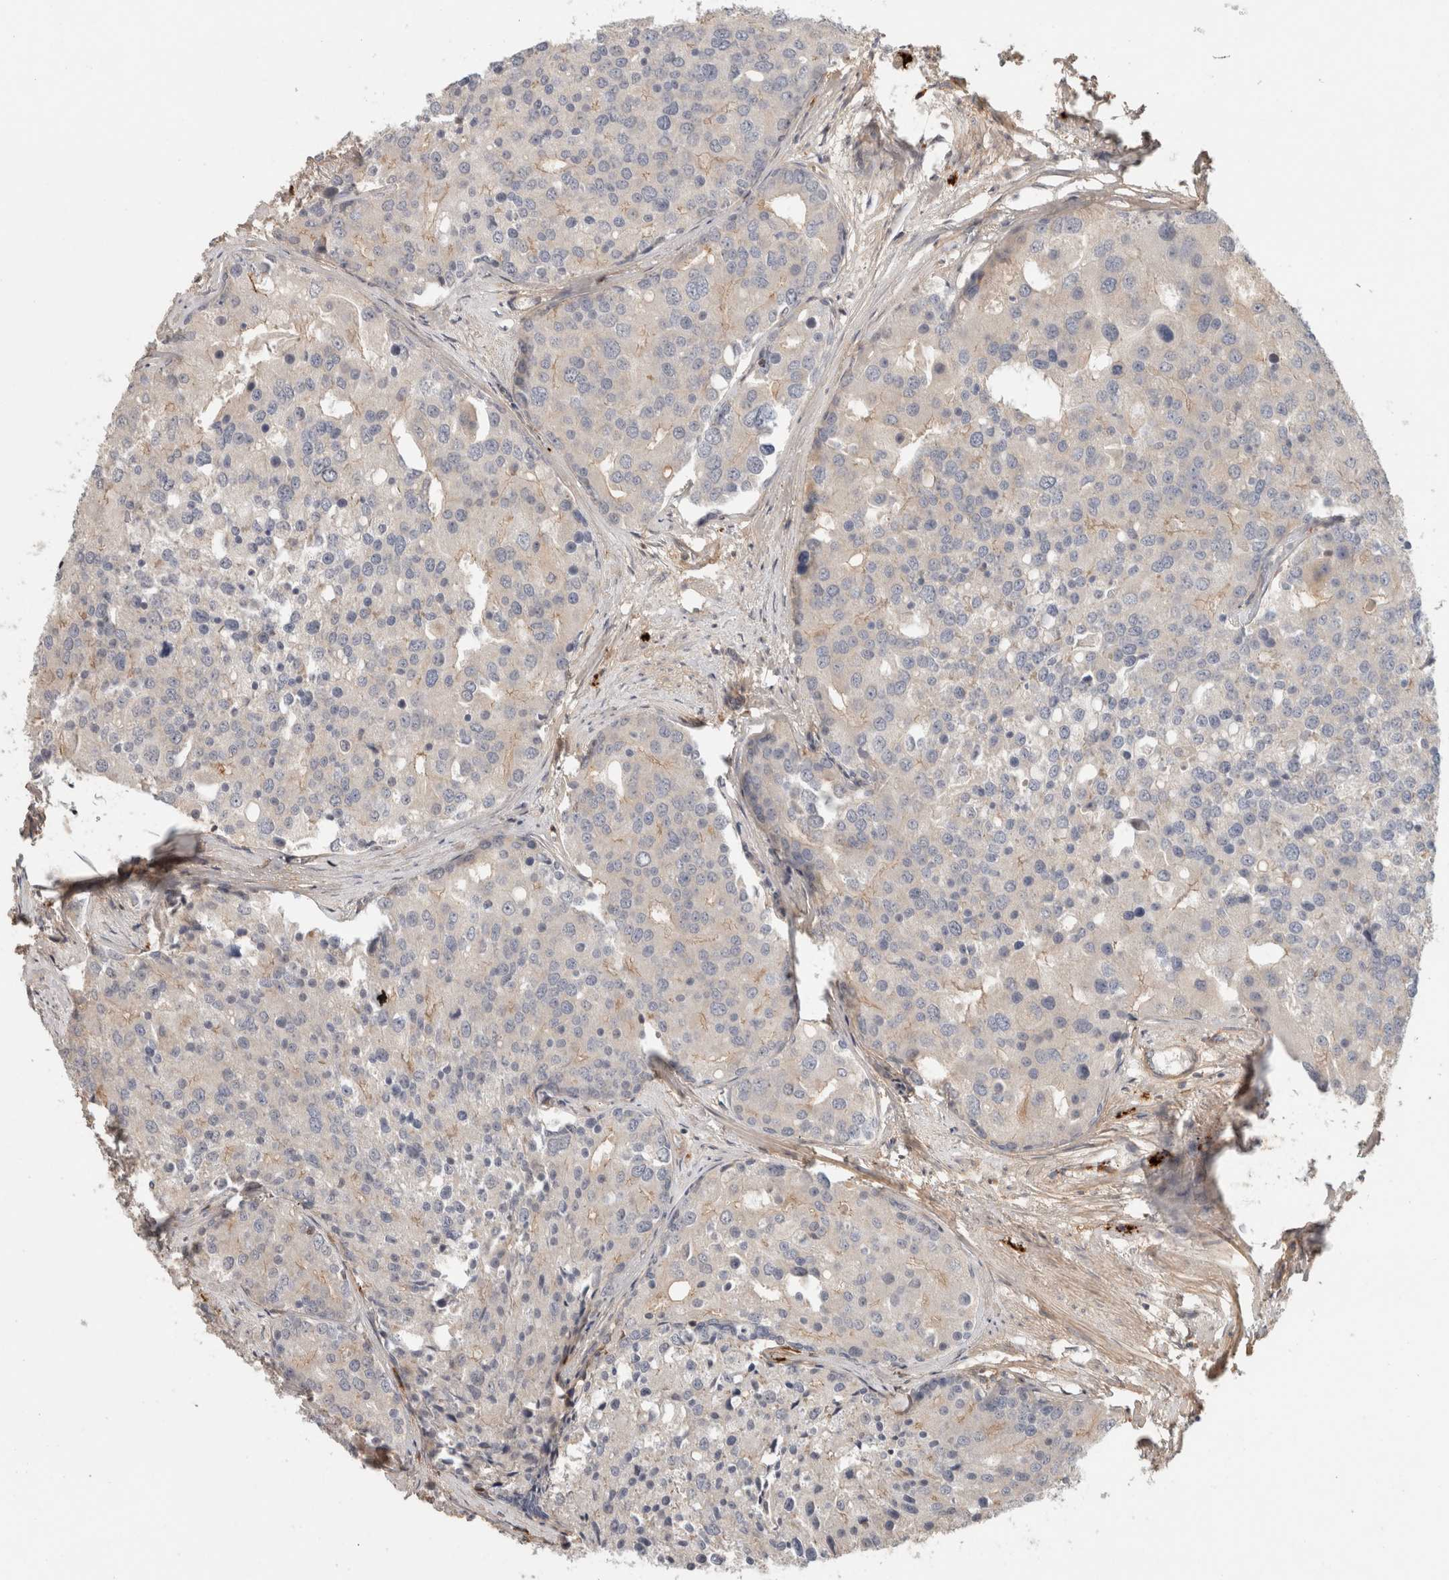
{"staining": {"intensity": "weak", "quantity": "<25%", "location": "cytoplasmic/membranous"}, "tissue": "prostate cancer", "cell_type": "Tumor cells", "image_type": "cancer", "snomed": [{"axis": "morphology", "description": "Adenocarcinoma, High grade"}, {"axis": "topography", "description": "Prostate"}], "caption": "IHC photomicrograph of neoplastic tissue: human prostate high-grade adenocarcinoma stained with DAB exhibits no significant protein positivity in tumor cells.", "gene": "HSPG2", "patient": {"sex": "male", "age": 50}}